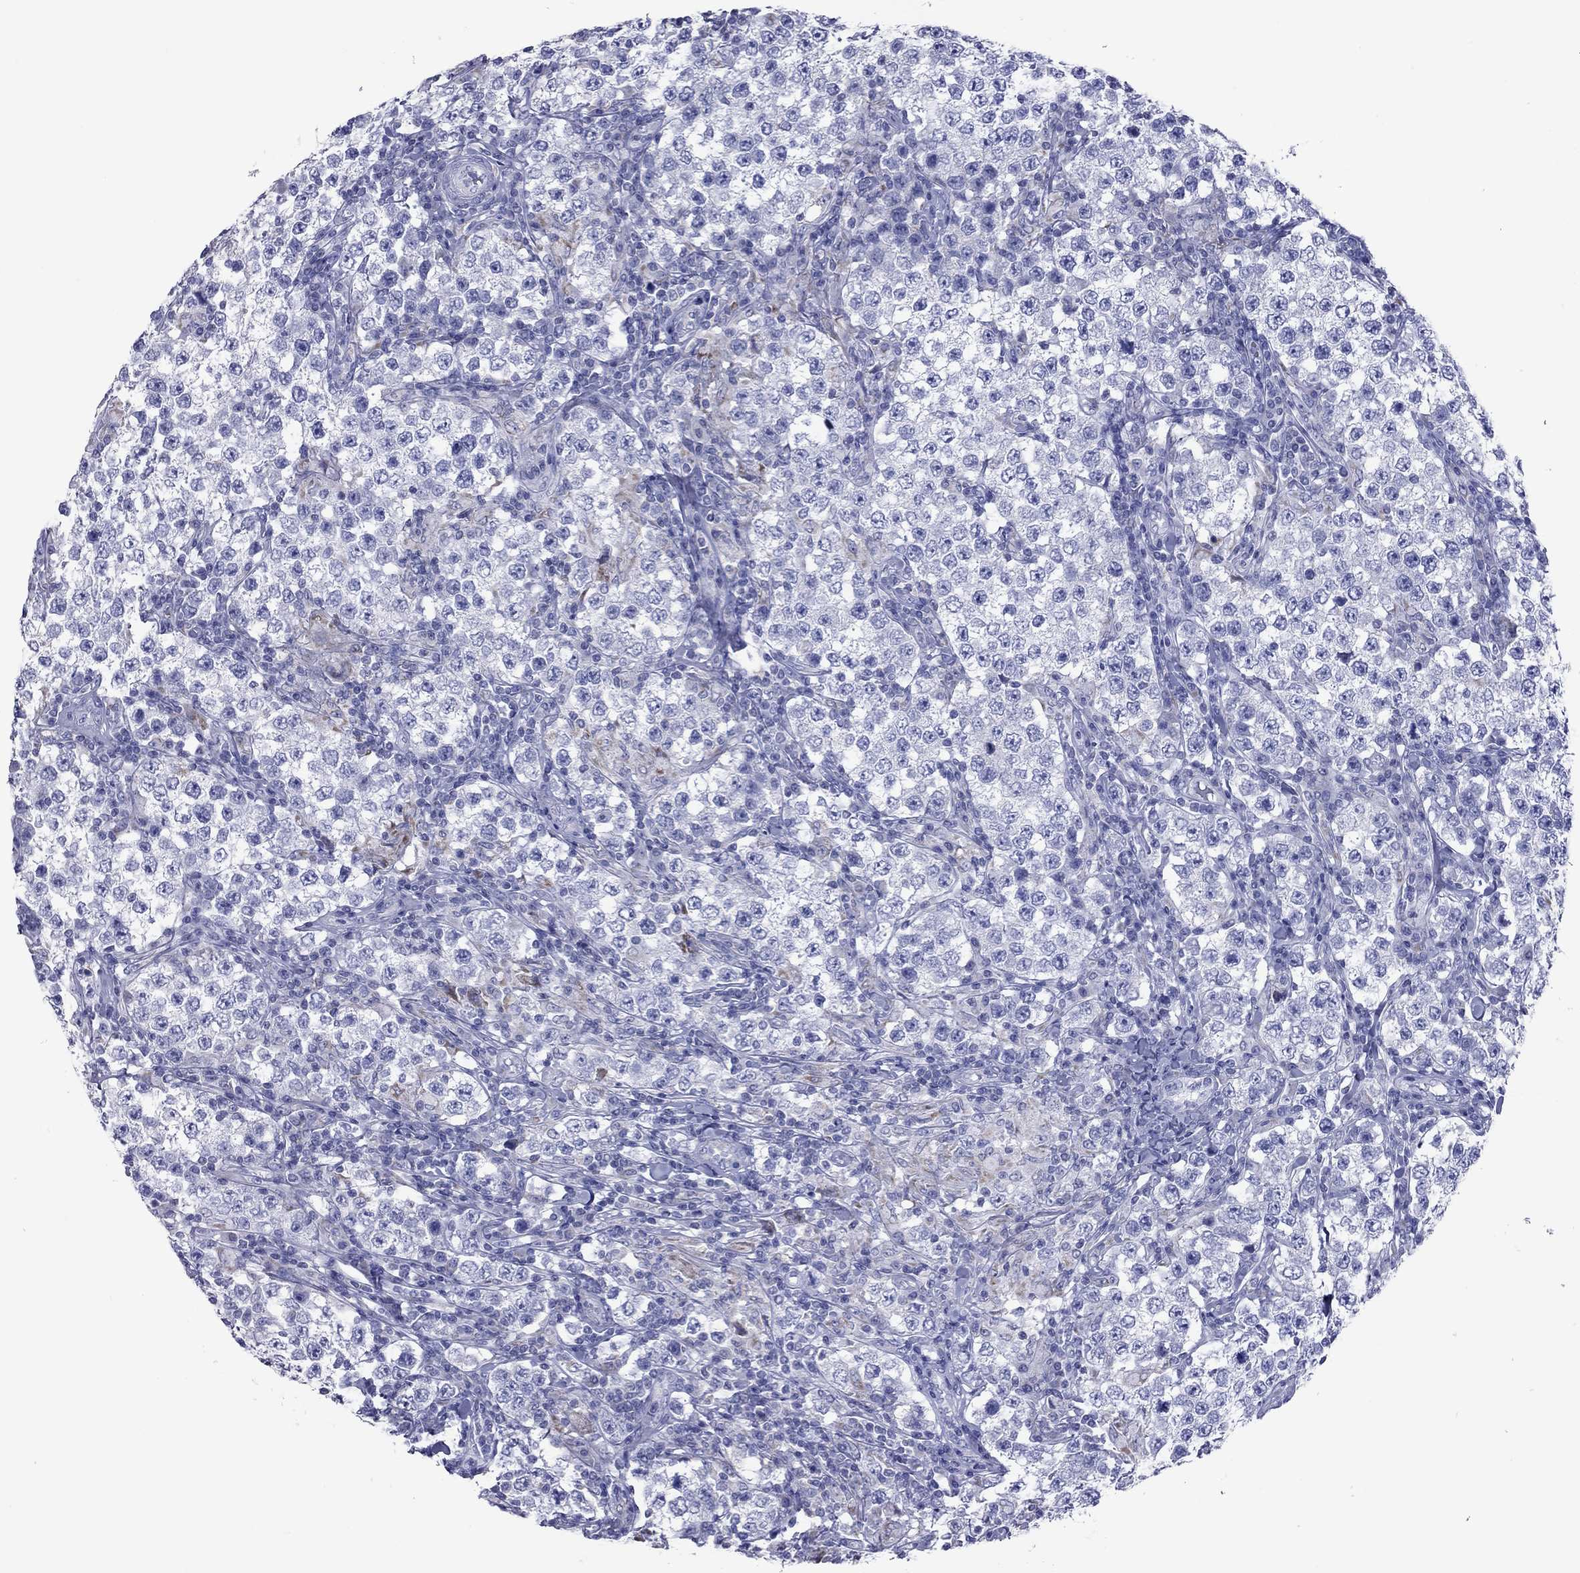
{"staining": {"intensity": "negative", "quantity": "none", "location": "none"}, "tissue": "testis cancer", "cell_type": "Tumor cells", "image_type": "cancer", "snomed": [{"axis": "morphology", "description": "Seminoma, NOS"}, {"axis": "morphology", "description": "Carcinoma, Embryonal, NOS"}, {"axis": "topography", "description": "Testis"}], "caption": "A micrograph of embryonal carcinoma (testis) stained for a protein displays no brown staining in tumor cells.", "gene": "VSIG10", "patient": {"sex": "male", "age": 41}}